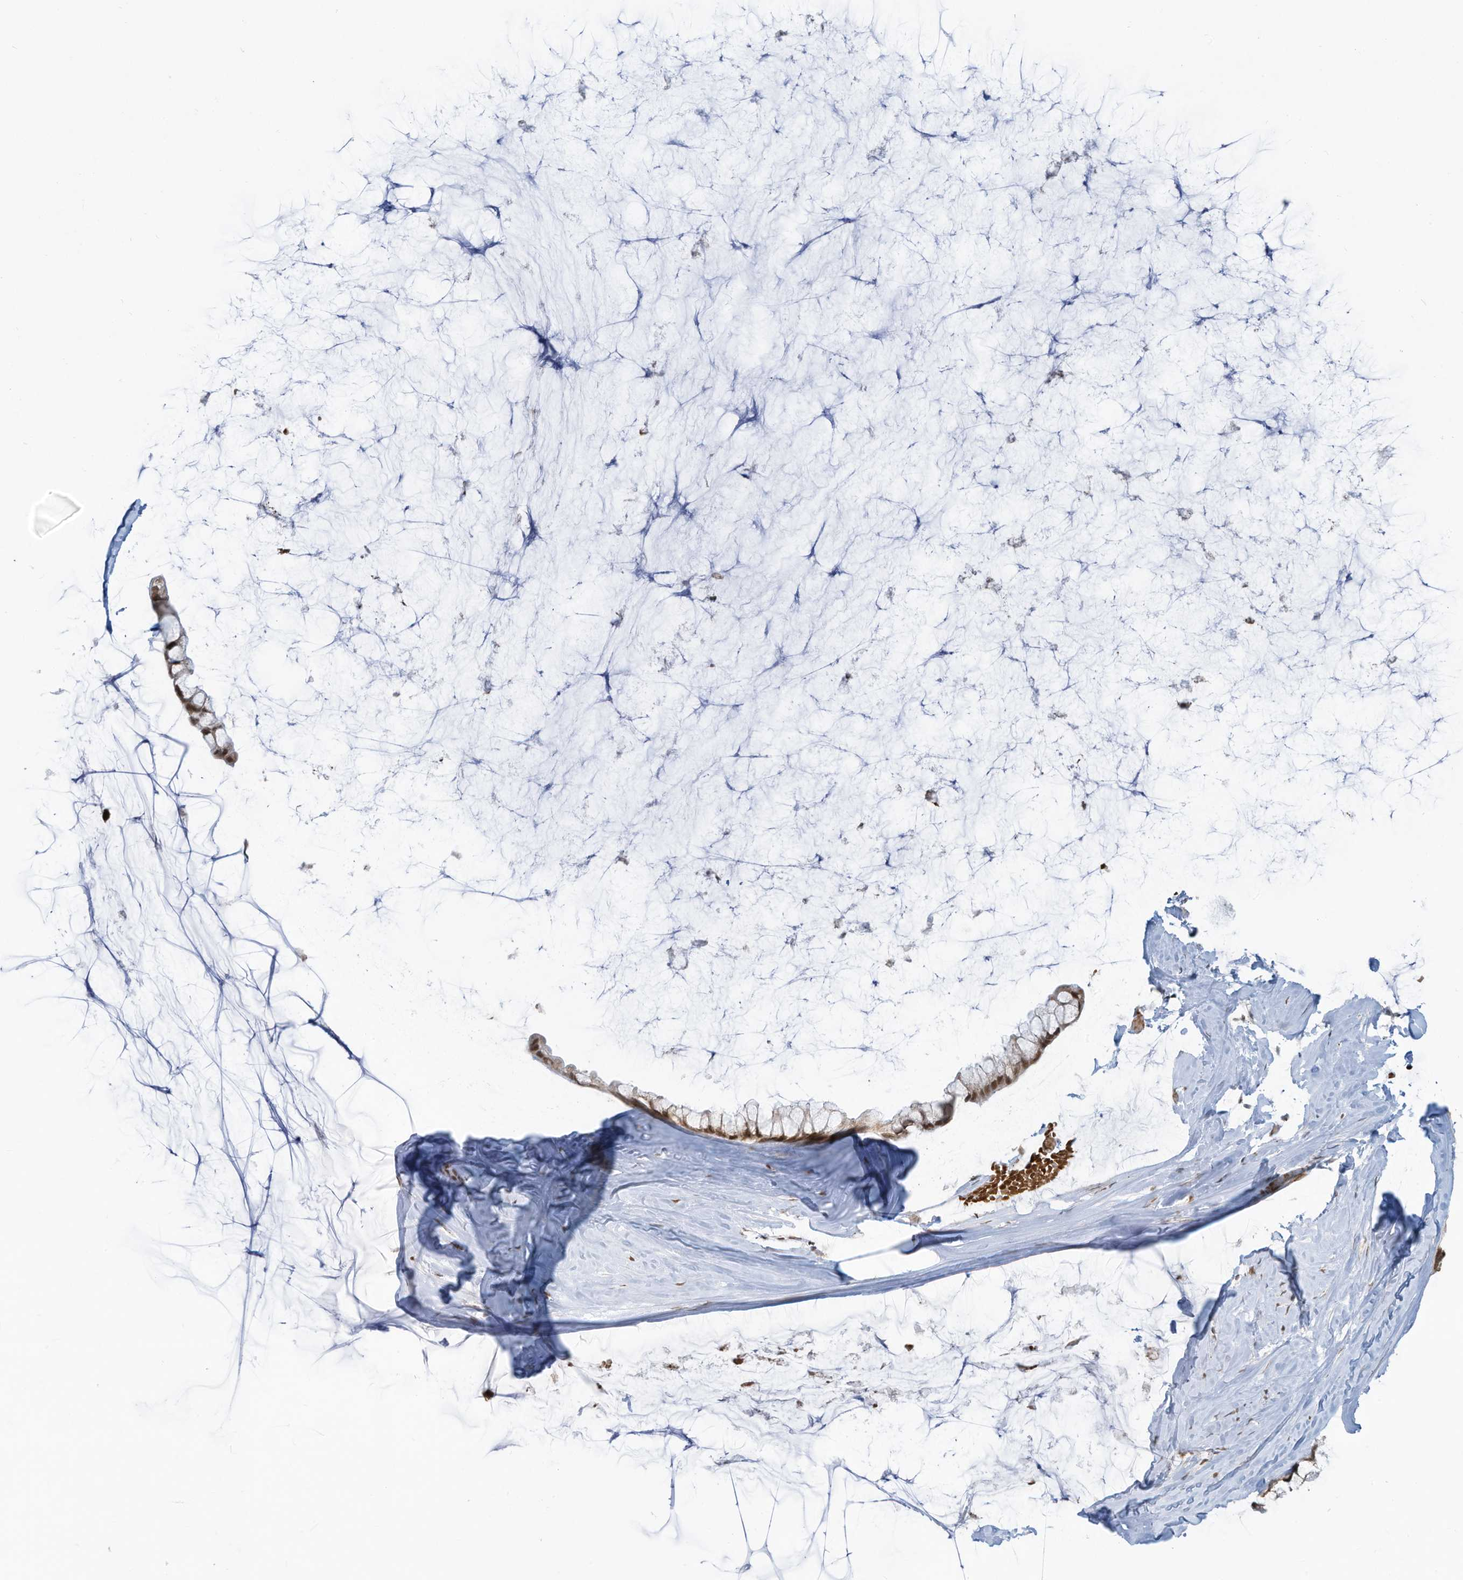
{"staining": {"intensity": "moderate", "quantity": ">75%", "location": "nuclear"}, "tissue": "ovarian cancer", "cell_type": "Tumor cells", "image_type": "cancer", "snomed": [{"axis": "morphology", "description": "Cystadenocarcinoma, mucinous, NOS"}, {"axis": "topography", "description": "Ovary"}], "caption": "The immunohistochemical stain highlights moderate nuclear positivity in tumor cells of ovarian cancer (mucinous cystadenocarcinoma) tissue. (DAB = brown stain, brightfield microscopy at high magnification).", "gene": "ECT2L", "patient": {"sex": "female", "age": 39}}